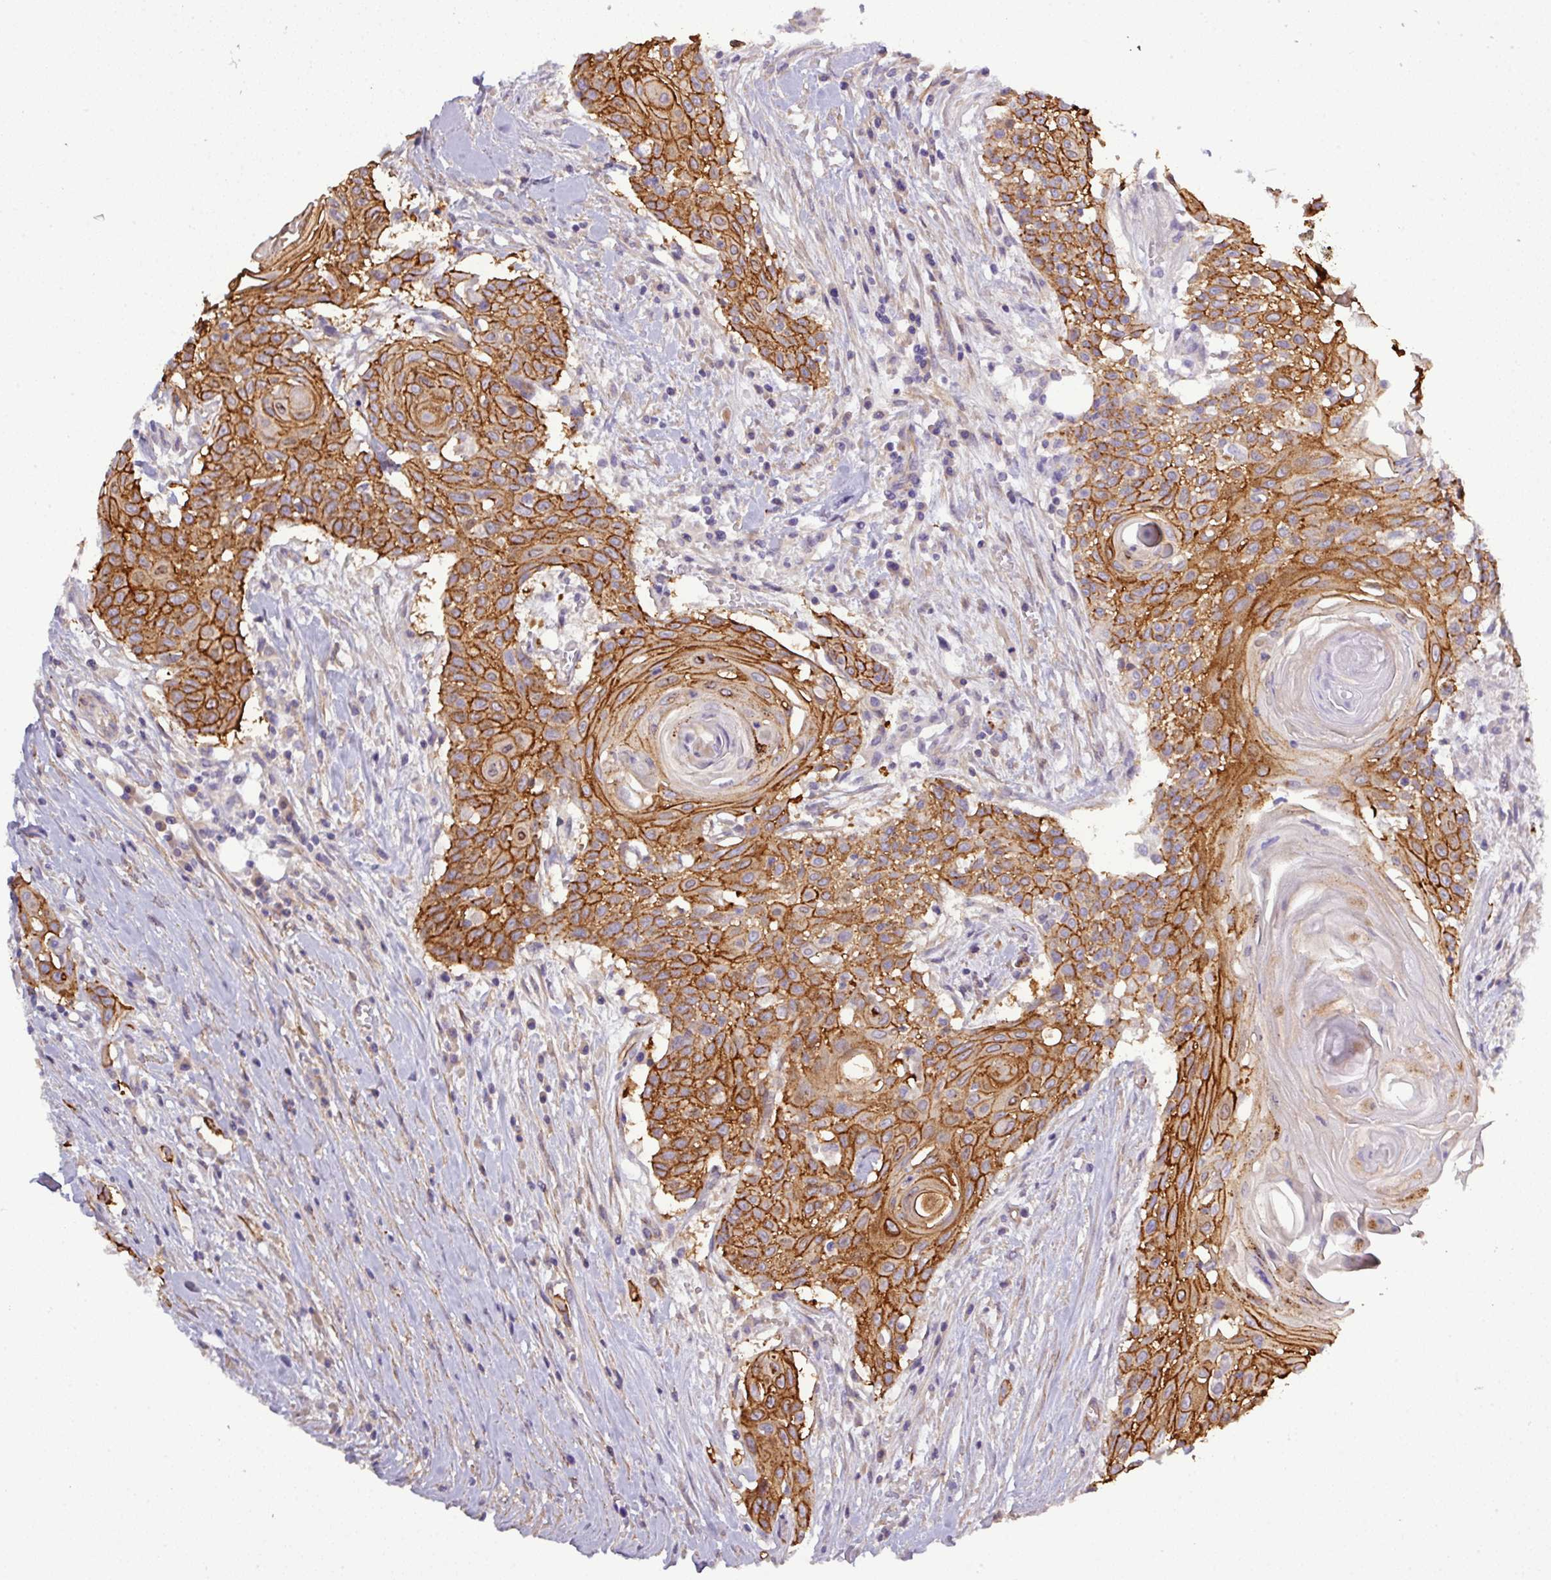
{"staining": {"intensity": "strong", "quantity": ">75%", "location": "cytoplasmic/membranous"}, "tissue": "head and neck cancer", "cell_type": "Tumor cells", "image_type": "cancer", "snomed": [{"axis": "morphology", "description": "Squamous cell carcinoma, NOS"}, {"axis": "topography", "description": "Lymph node"}, {"axis": "topography", "description": "Salivary gland"}, {"axis": "topography", "description": "Head-Neck"}], "caption": "Protein analysis of head and neck squamous cell carcinoma tissue reveals strong cytoplasmic/membranous expression in approximately >75% of tumor cells. The protein of interest is shown in brown color, while the nuclei are stained blue.", "gene": "PARD6A", "patient": {"sex": "female", "age": 74}}